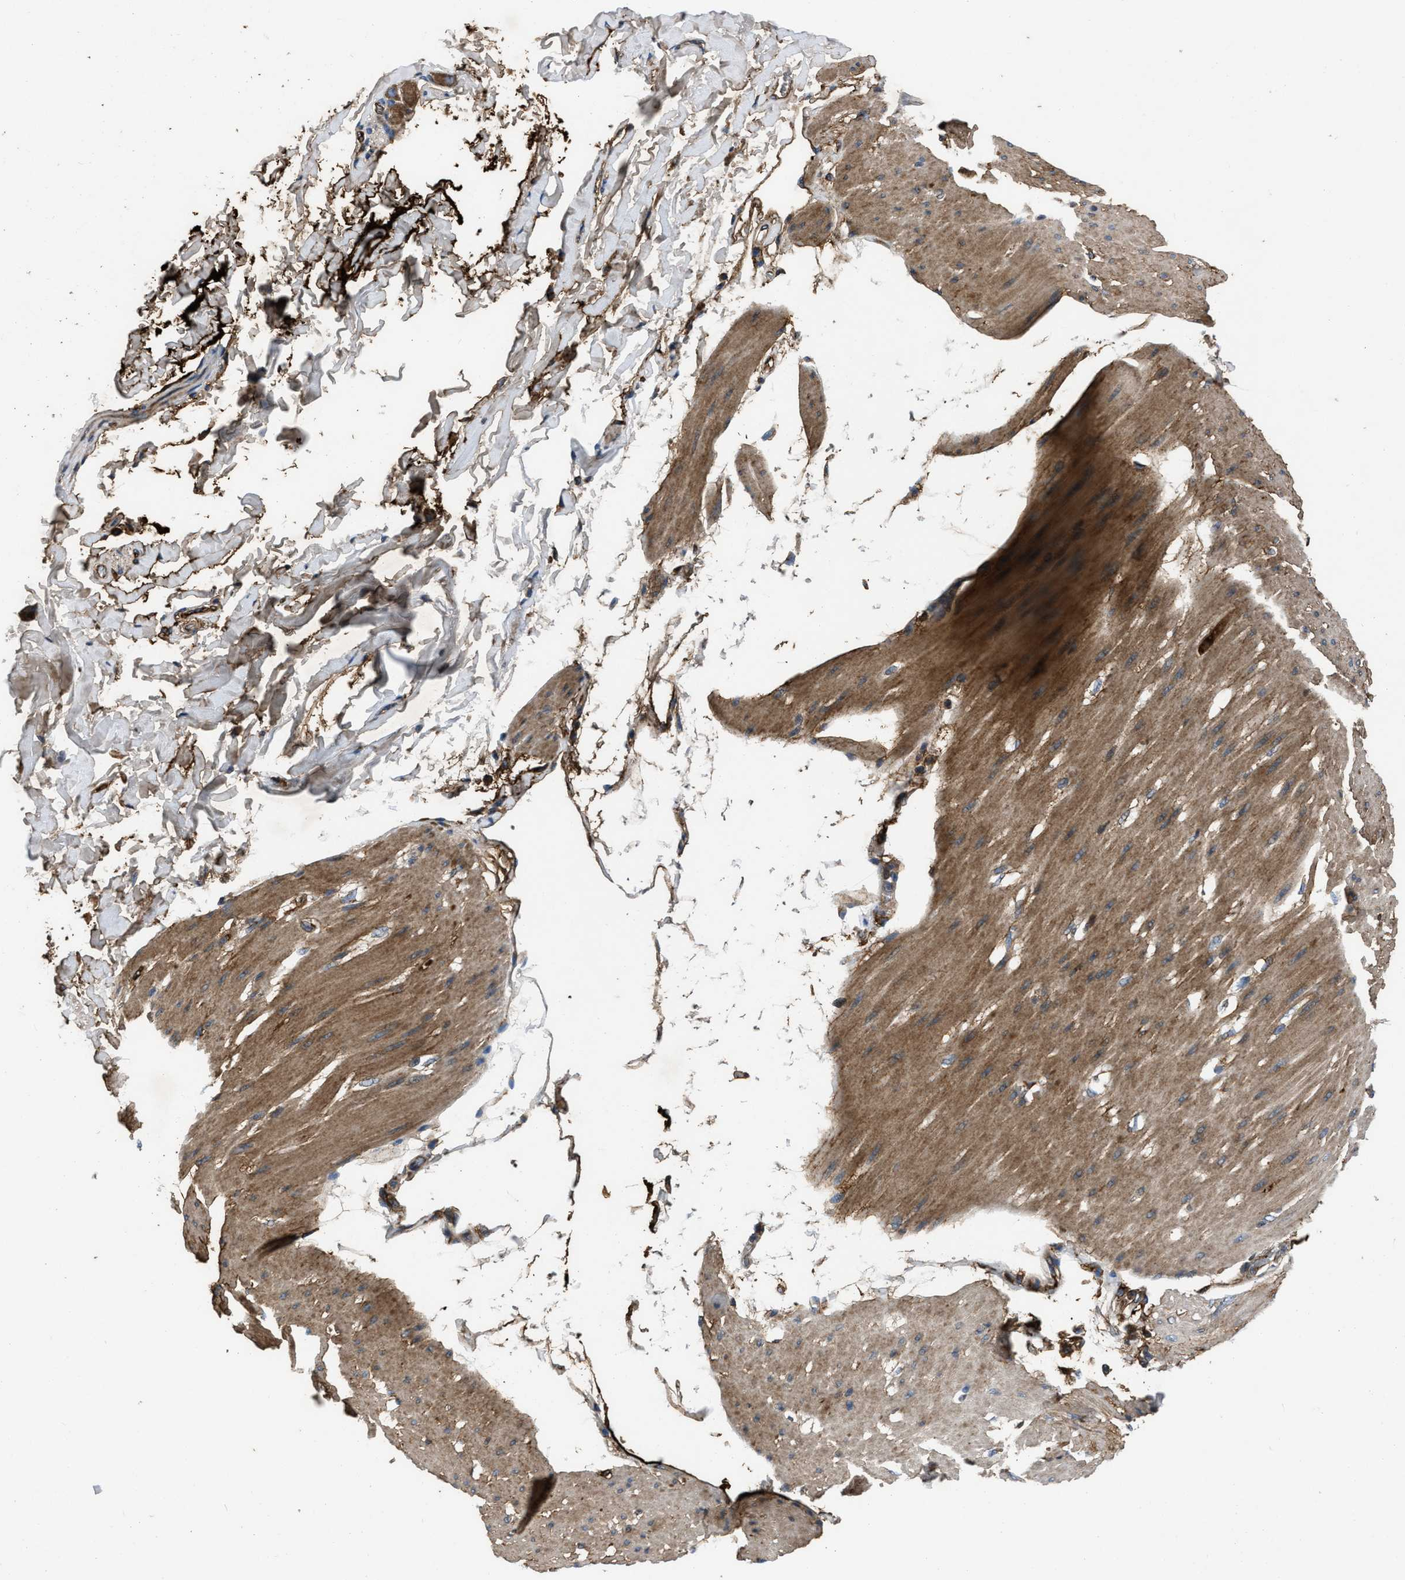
{"staining": {"intensity": "weak", "quantity": "25%-75%", "location": "cytoplasmic/membranous"}, "tissue": "adipose tissue", "cell_type": "Adipocytes", "image_type": "normal", "snomed": [{"axis": "morphology", "description": "Normal tissue, NOS"}, {"axis": "morphology", "description": "Adenocarcinoma, NOS"}, {"axis": "topography", "description": "Duodenum"}, {"axis": "topography", "description": "Peripheral nerve tissue"}], "caption": "IHC staining of normal adipose tissue, which displays low levels of weak cytoplasmic/membranous staining in about 25%-75% of adipocytes indicating weak cytoplasmic/membranous protein positivity. The staining was performed using DAB (3,3'-diaminobenzidine) (brown) for protein detection and nuclei were counterstained in hematoxylin (blue).", "gene": "ERC1", "patient": {"sex": "female", "age": 60}}